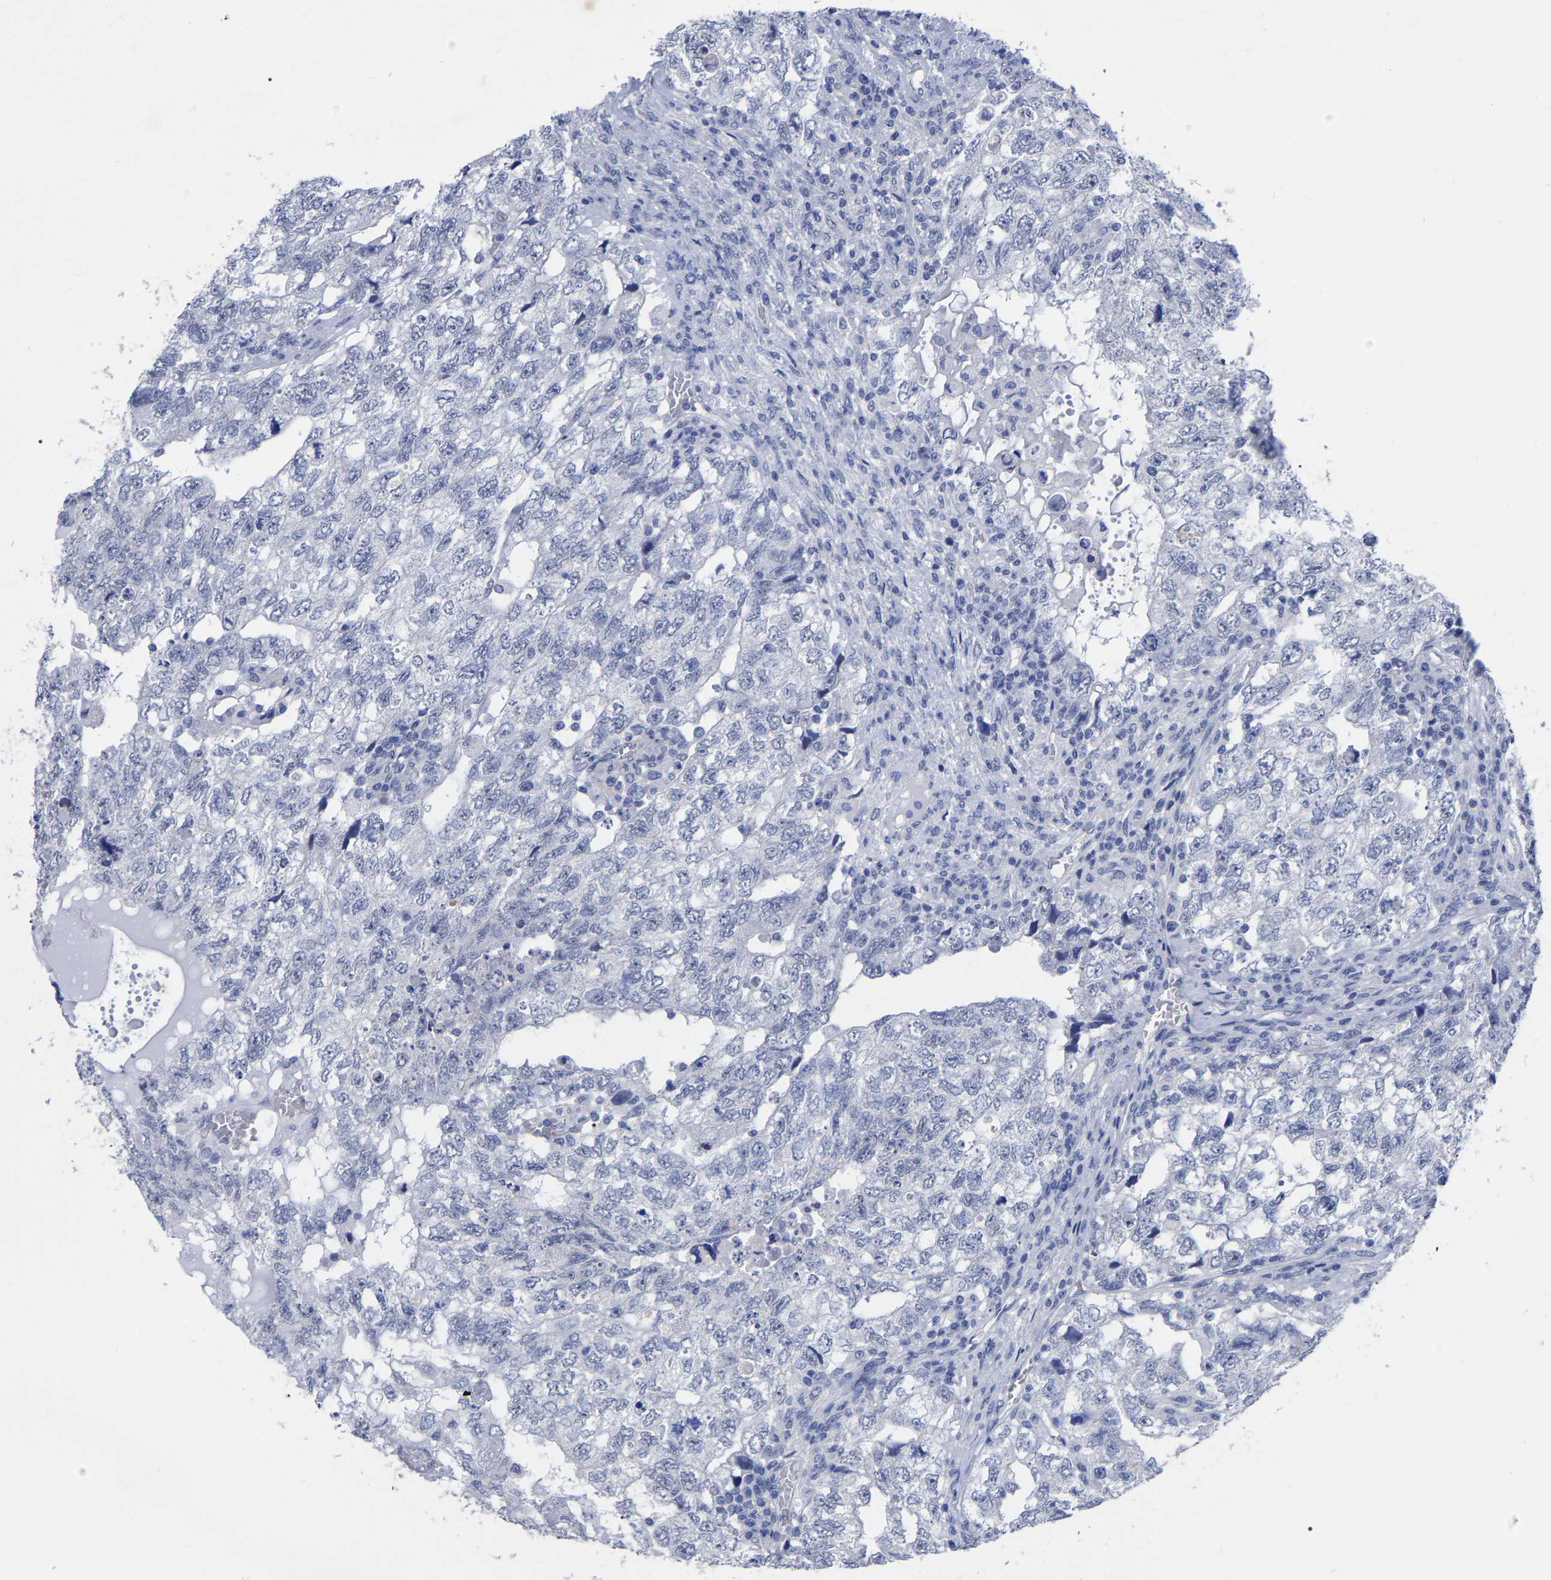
{"staining": {"intensity": "negative", "quantity": "none", "location": "none"}, "tissue": "testis cancer", "cell_type": "Tumor cells", "image_type": "cancer", "snomed": [{"axis": "morphology", "description": "Carcinoma, Embryonal, NOS"}, {"axis": "topography", "description": "Testis"}], "caption": "The micrograph reveals no staining of tumor cells in testis cancer.", "gene": "ANXA13", "patient": {"sex": "male", "age": 36}}